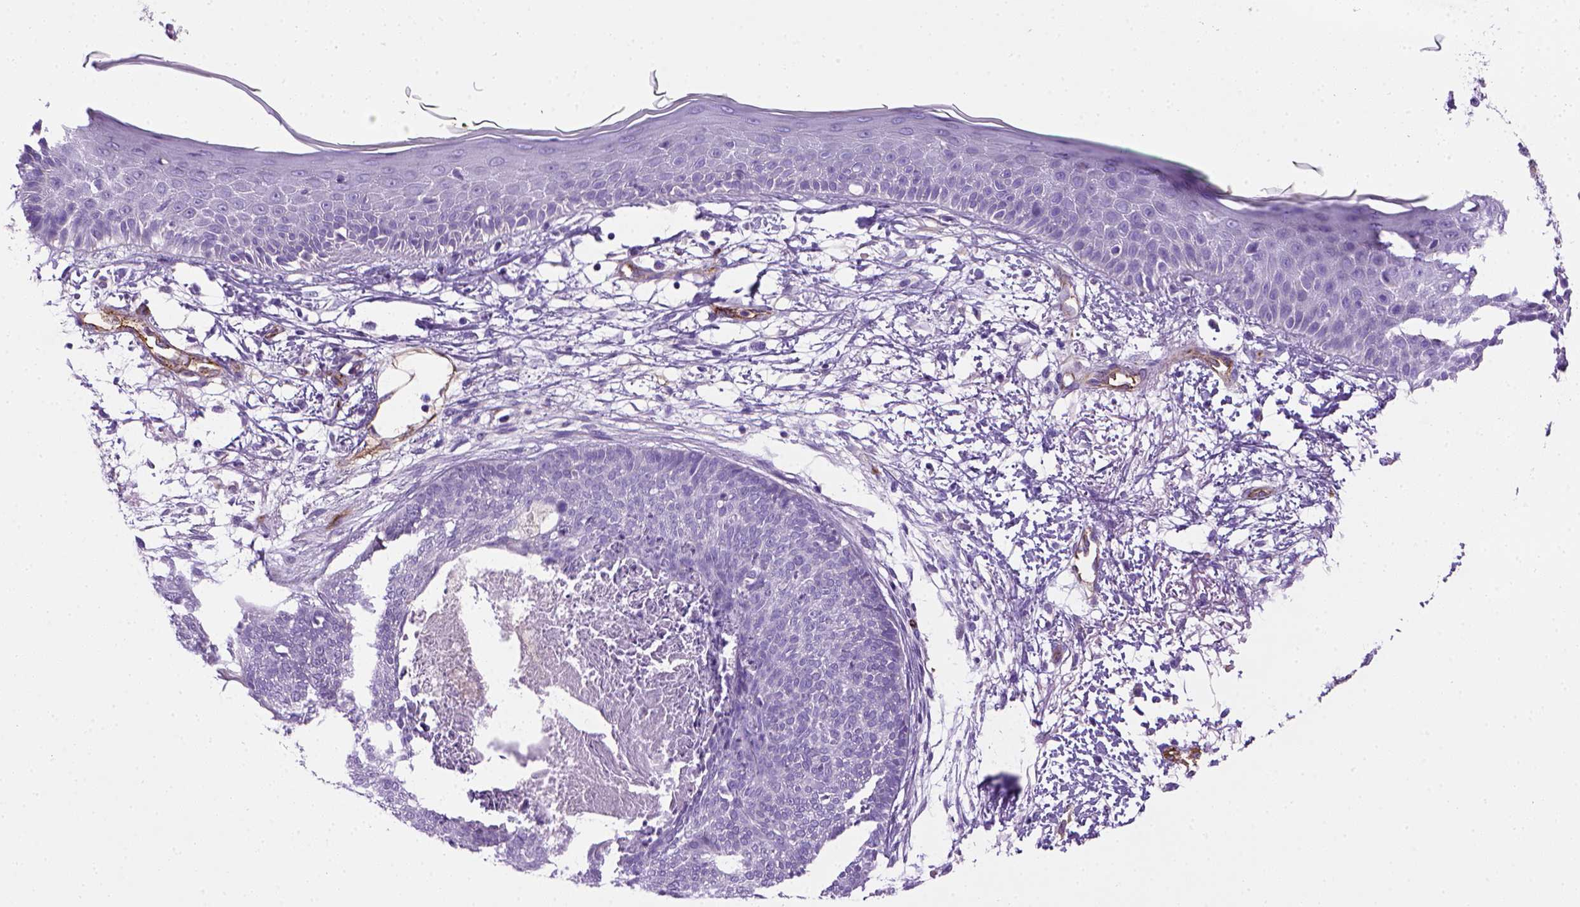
{"staining": {"intensity": "negative", "quantity": "none", "location": "none"}, "tissue": "skin cancer", "cell_type": "Tumor cells", "image_type": "cancer", "snomed": [{"axis": "morphology", "description": "Normal tissue, NOS"}, {"axis": "morphology", "description": "Basal cell carcinoma"}, {"axis": "topography", "description": "Skin"}], "caption": "Immunohistochemistry photomicrograph of basal cell carcinoma (skin) stained for a protein (brown), which reveals no positivity in tumor cells. Nuclei are stained in blue.", "gene": "VWF", "patient": {"sex": "male", "age": 84}}